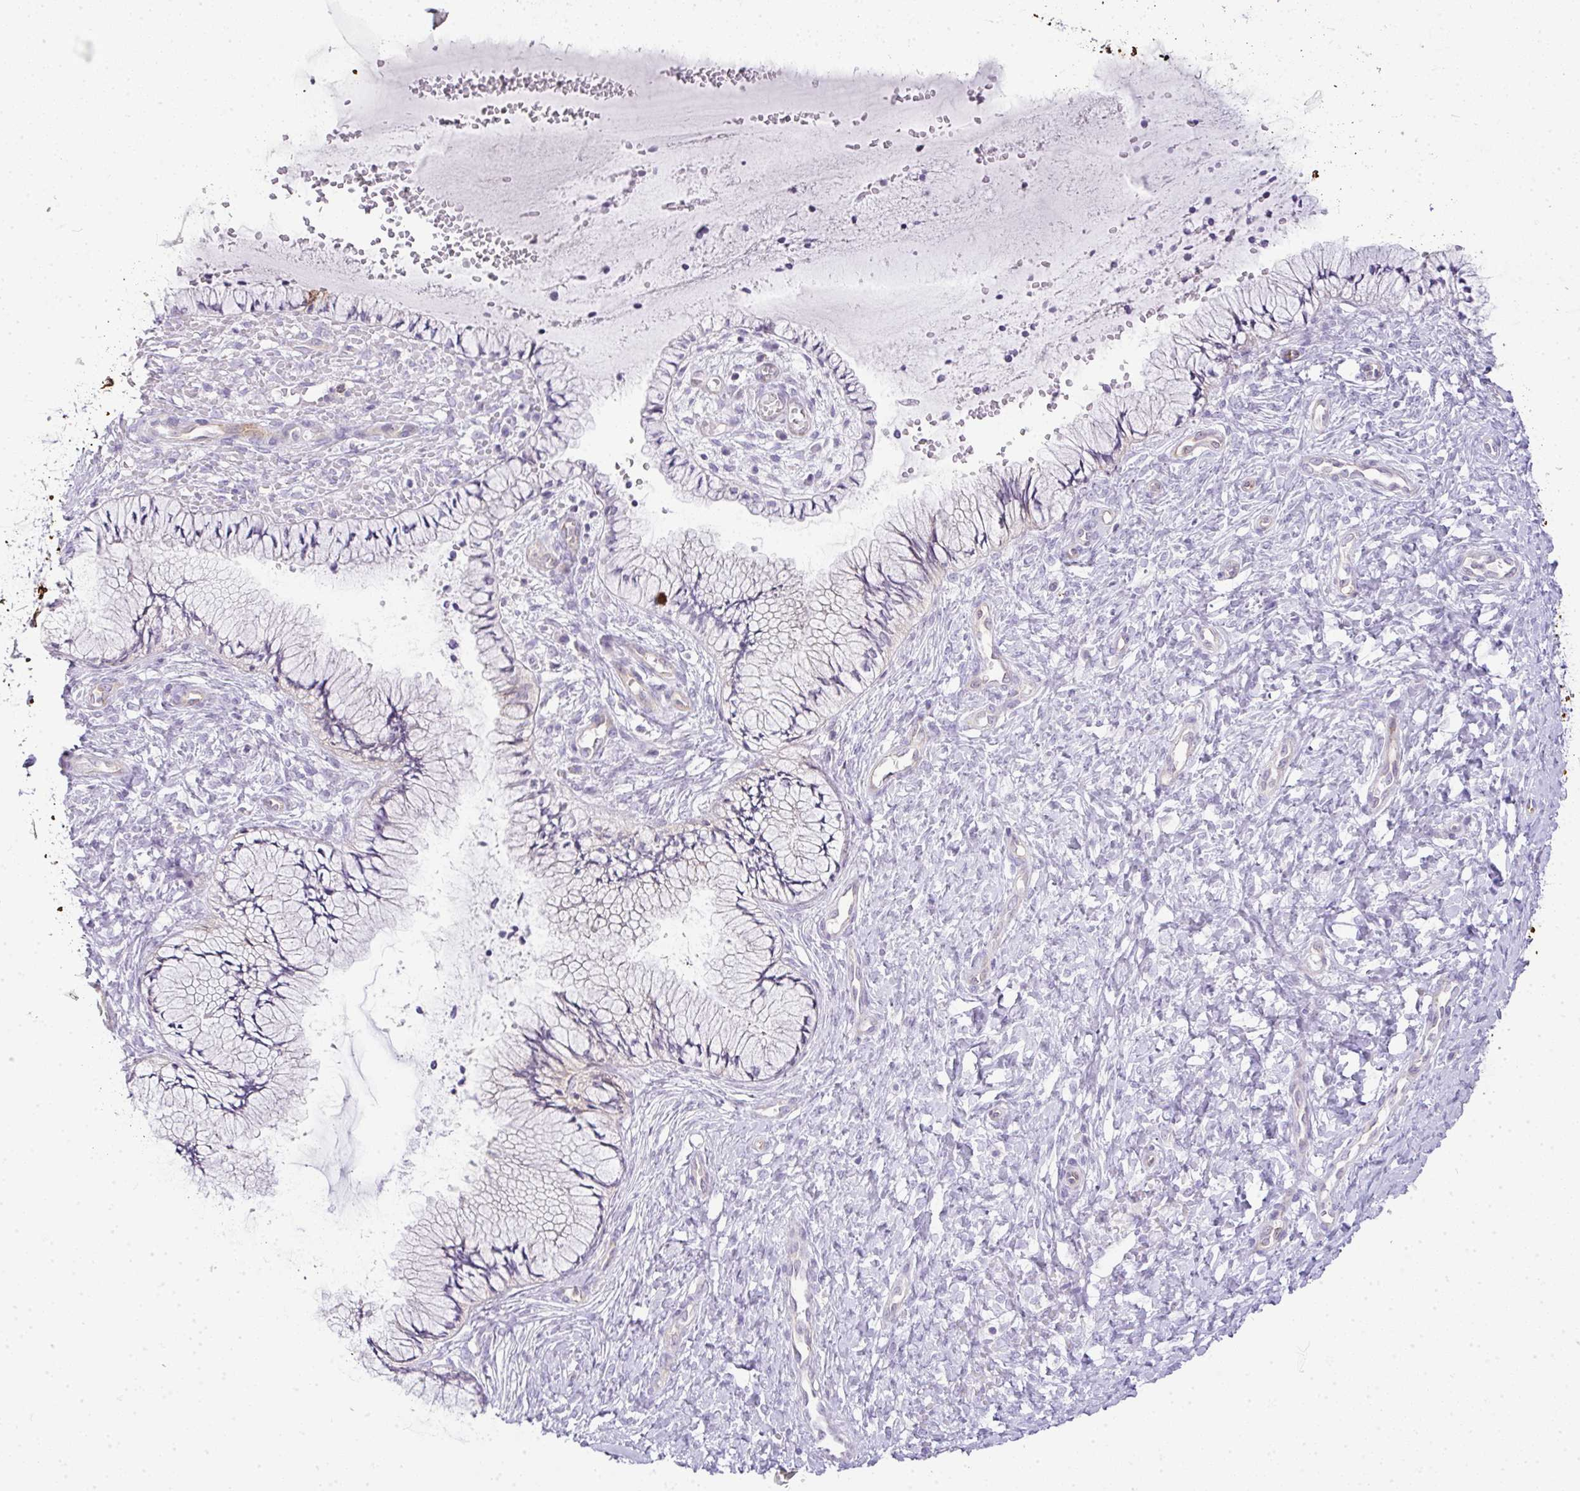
{"staining": {"intensity": "negative", "quantity": "none", "location": "none"}, "tissue": "cervix", "cell_type": "Glandular cells", "image_type": "normal", "snomed": [{"axis": "morphology", "description": "Normal tissue, NOS"}, {"axis": "topography", "description": "Cervix"}], "caption": "IHC image of normal cervix: cervix stained with DAB reveals no significant protein staining in glandular cells.", "gene": "LIPE", "patient": {"sex": "female", "age": 37}}